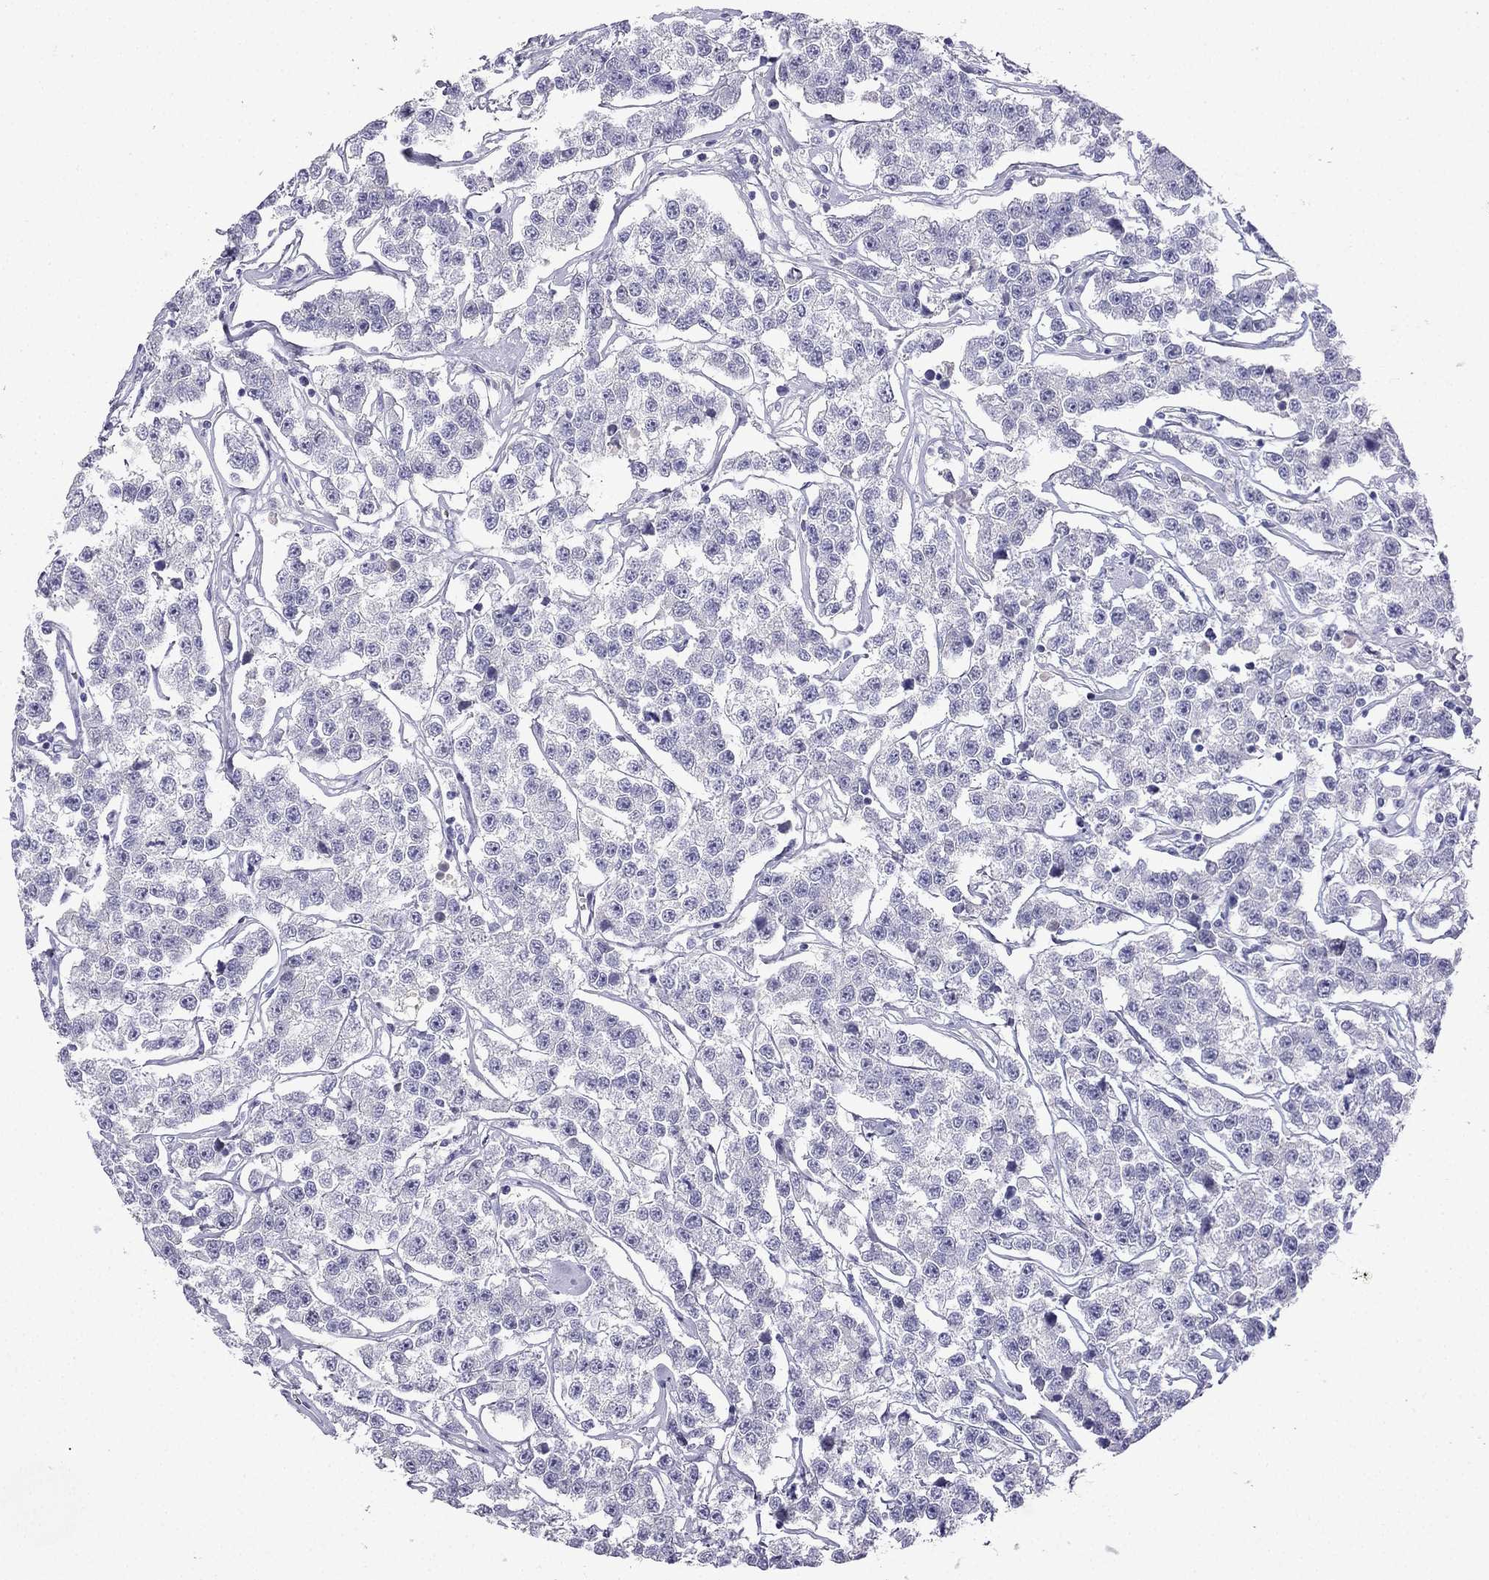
{"staining": {"intensity": "negative", "quantity": "none", "location": "none"}, "tissue": "testis cancer", "cell_type": "Tumor cells", "image_type": "cancer", "snomed": [{"axis": "morphology", "description": "Seminoma, NOS"}, {"axis": "topography", "description": "Testis"}], "caption": "Immunohistochemistry (IHC) histopathology image of human testis seminoma stained for a protein (brown), which exhibits no positivity in tumor cells.", "gene": "NPTX1", "patient": {"sex": "male", "age": 59}}